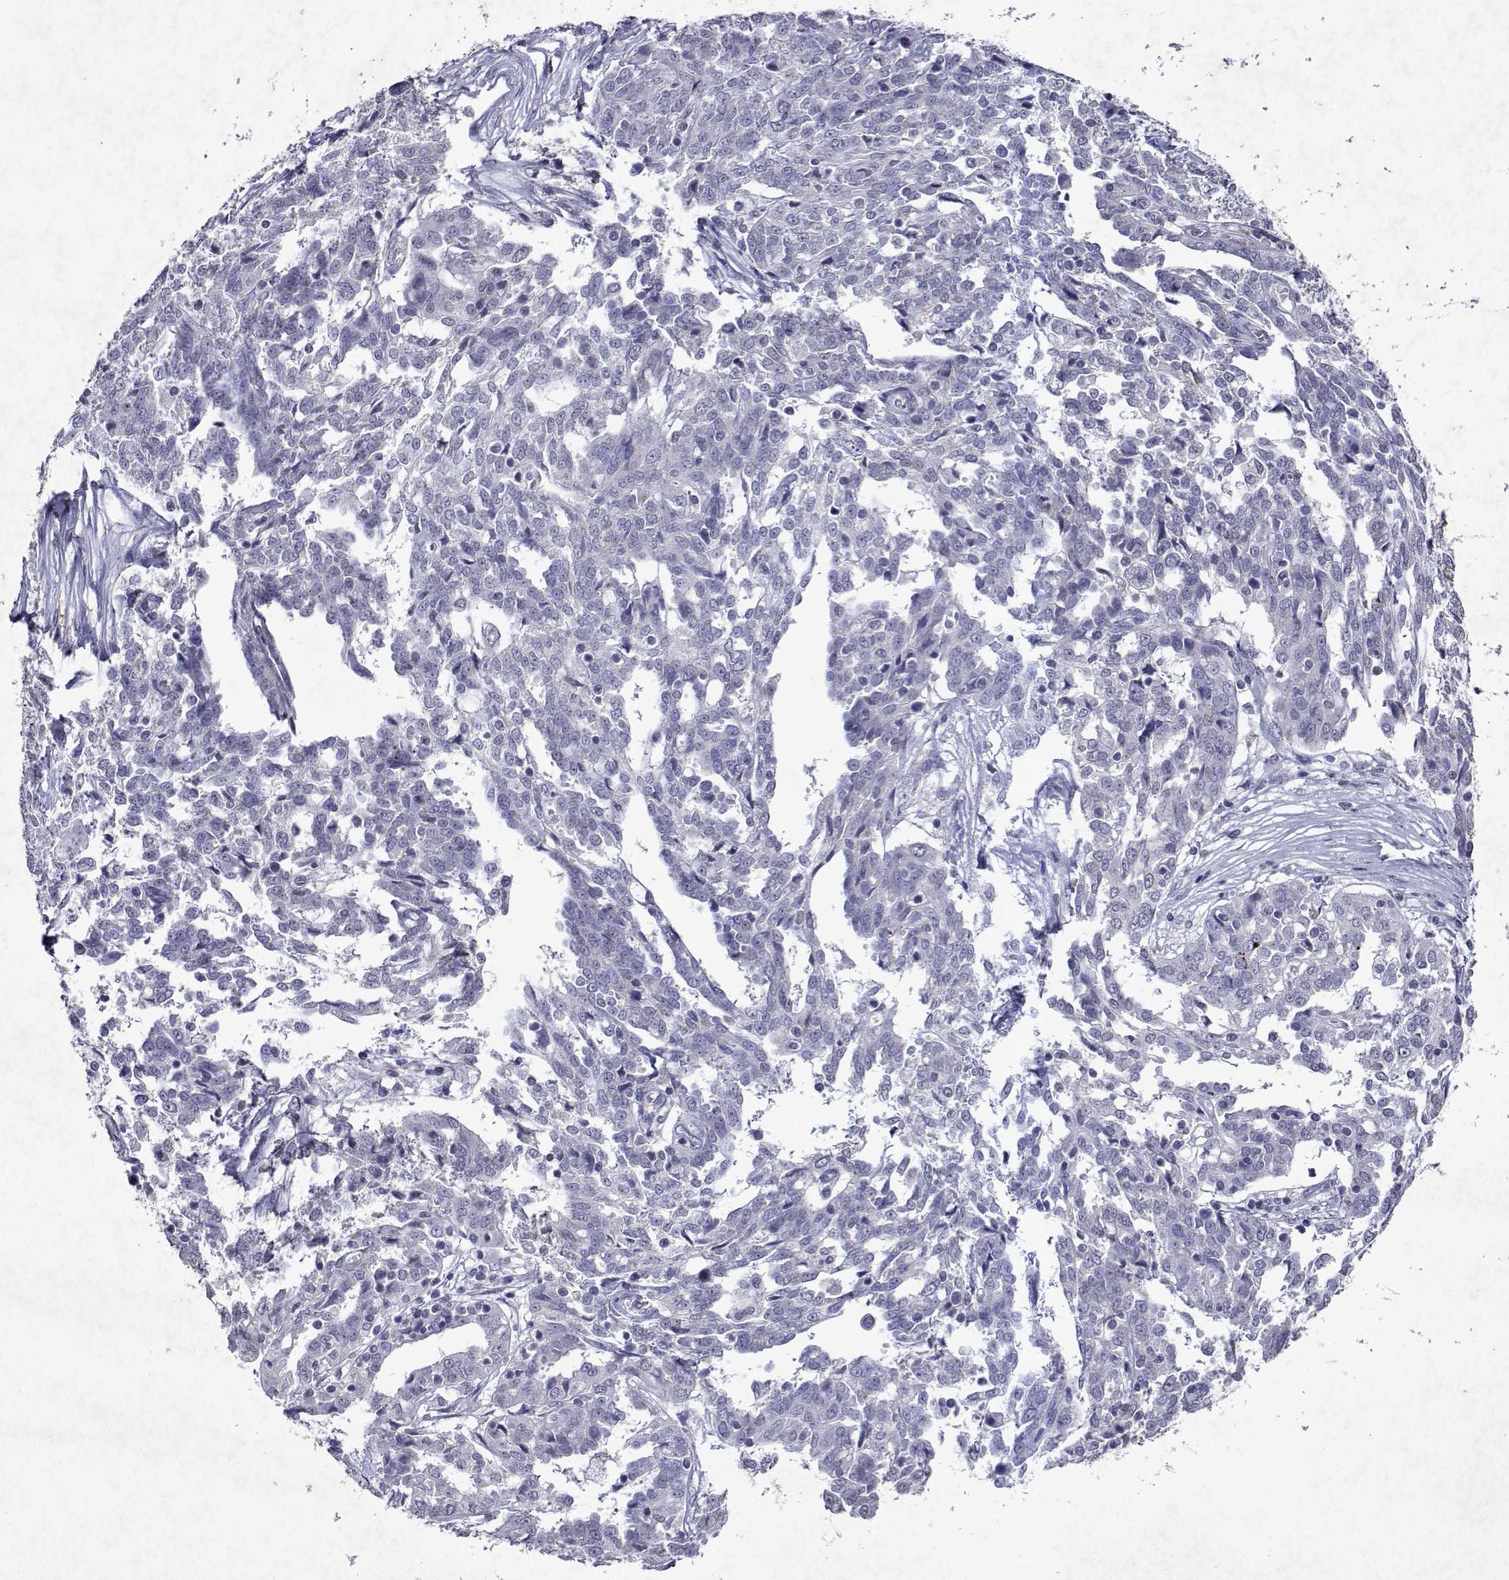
{"staining": {"intensity": "negative", "quantity": "none", "location": "none"}, "tissue": "ovarian cancer", "cell_type": "Tumor cells", "image_type": "cancer", "snomed": [{"axis": "morphology", "description": "Cystadenocarcinoma, serous, NOS"}, {"axis": "topography", "description": "Ovary"}], "caption": "Tumor cells are negative for brown protein staining in ovarian cancer (serous cystadenocarcinoma).", "gene": "DUSP28", "patient": {"sex": "female", "age": 67}}